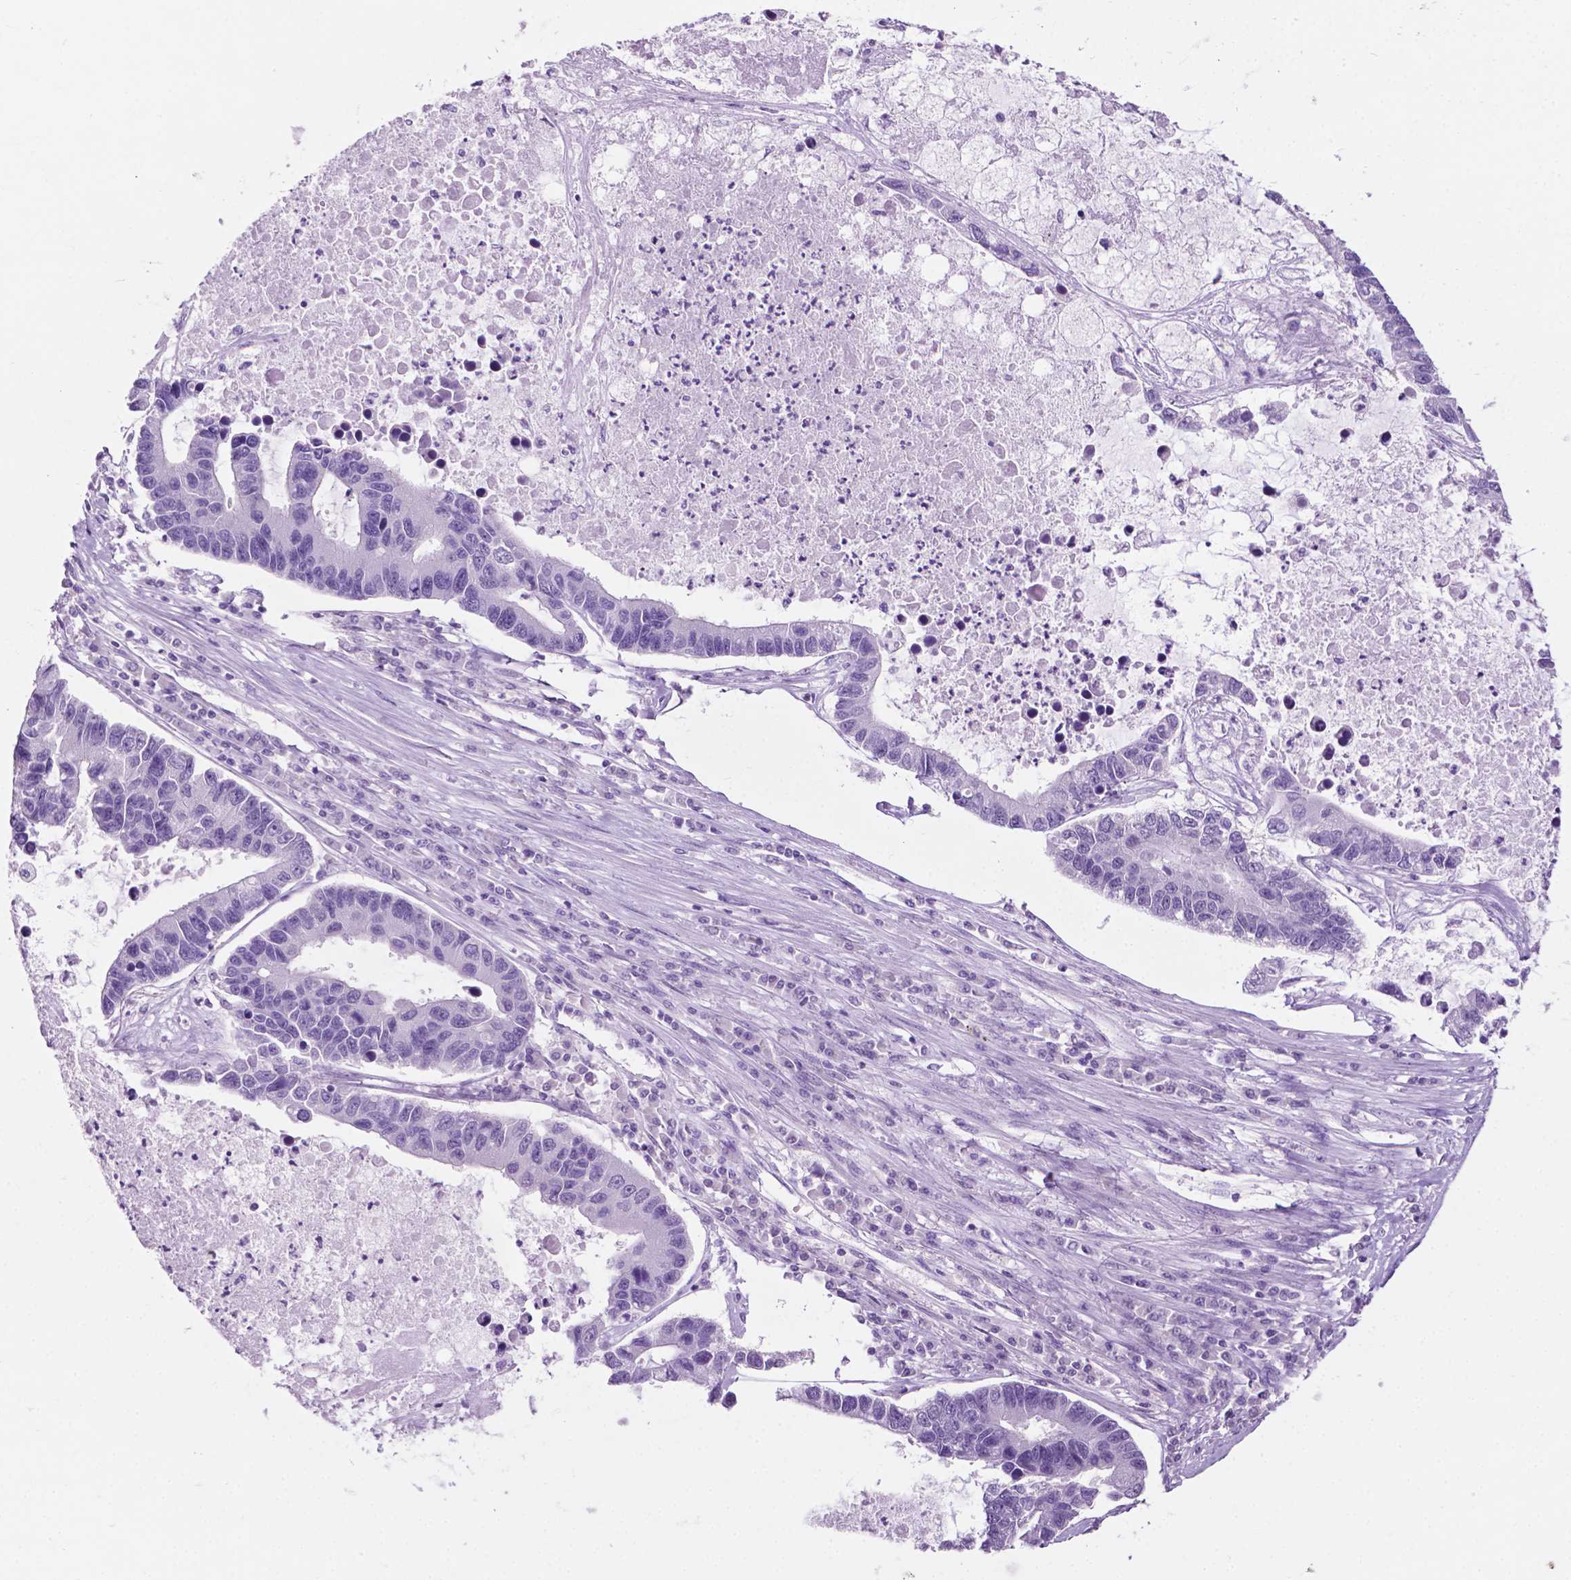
{"staining": {"intensity": "negative", "quantity": "none", "location": "none"}, "tissue": "lung cancer", "cell_type": "Tumor cells", "image_type": "cancer", "snomed": [{"axis": "morphology", "description": "Adenocarcinoma, NOS"}, {"axis": "topography", "description": "Bronchus"}, {"axis": "topography", "description": "Lung"}], "caption": "Immunohistochemistry (IHC) photomicrograph of neoplastic tissue: lung cancer stained with DAB shows no significant protein staining in tumor cells.", "gene": "PHGR1", "patient": {"sex": "female", "age": 51}}